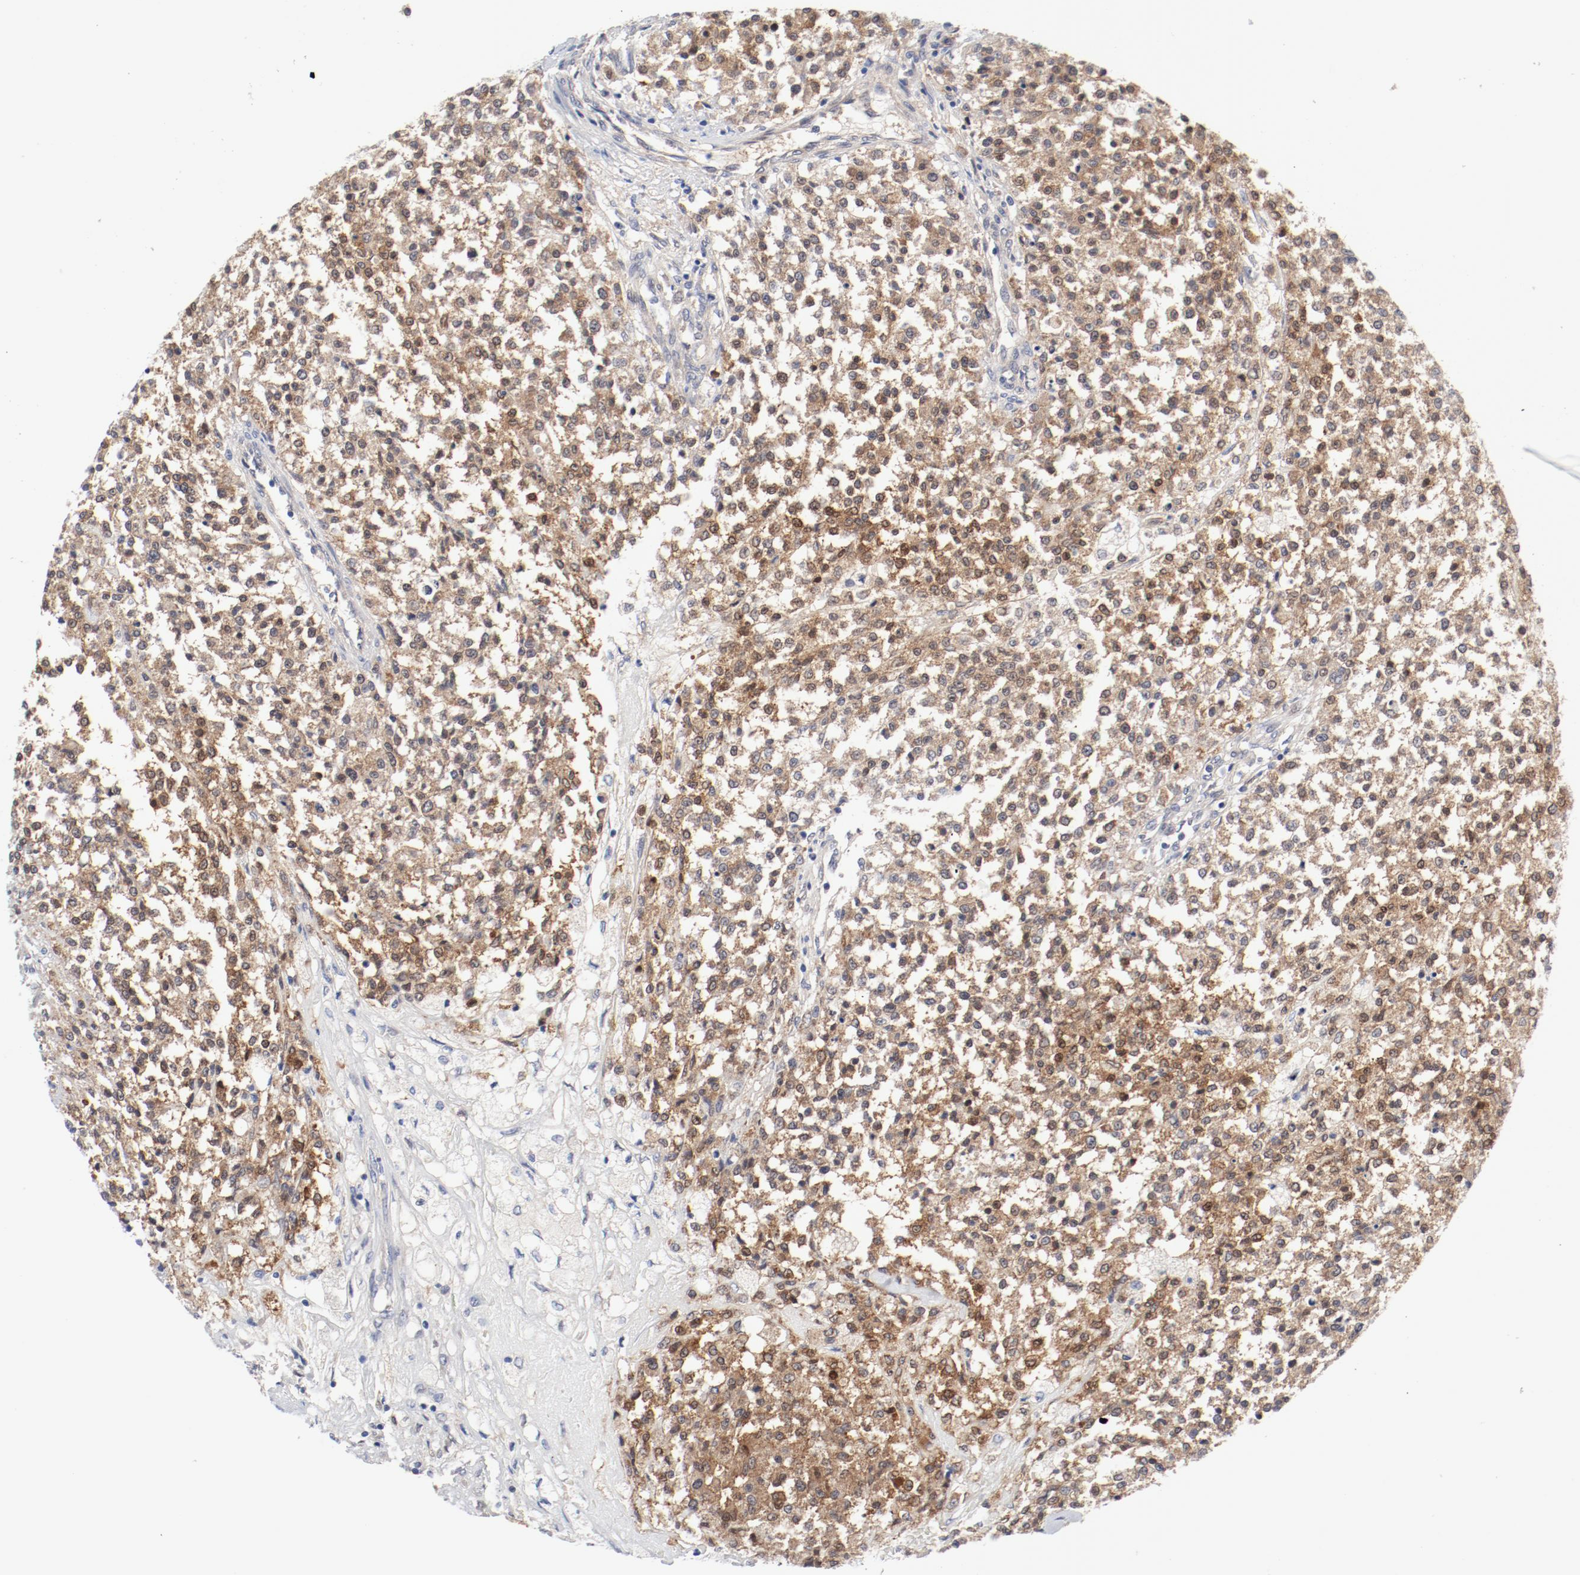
{"staining": {"intensity": "moderate", "quantity": ">75%", "location": "cytoplasmic/membranous"}, "tissue": "testis cancer", "cell_type": "Tumor cells", "image_type": "cancer", "snomed": [{"axis": "morphology", "description": "Seminoma, NOS"}, {"axis": "topography", "description": "Testis"}], "caption": "Human testis cancer stained with a brown dye reveals moderate cytoplasmic/membranous positive positivity in about >75% of tumor cells.", "gene": "BAD", "patient": {"sex": "male", "age": 59}}